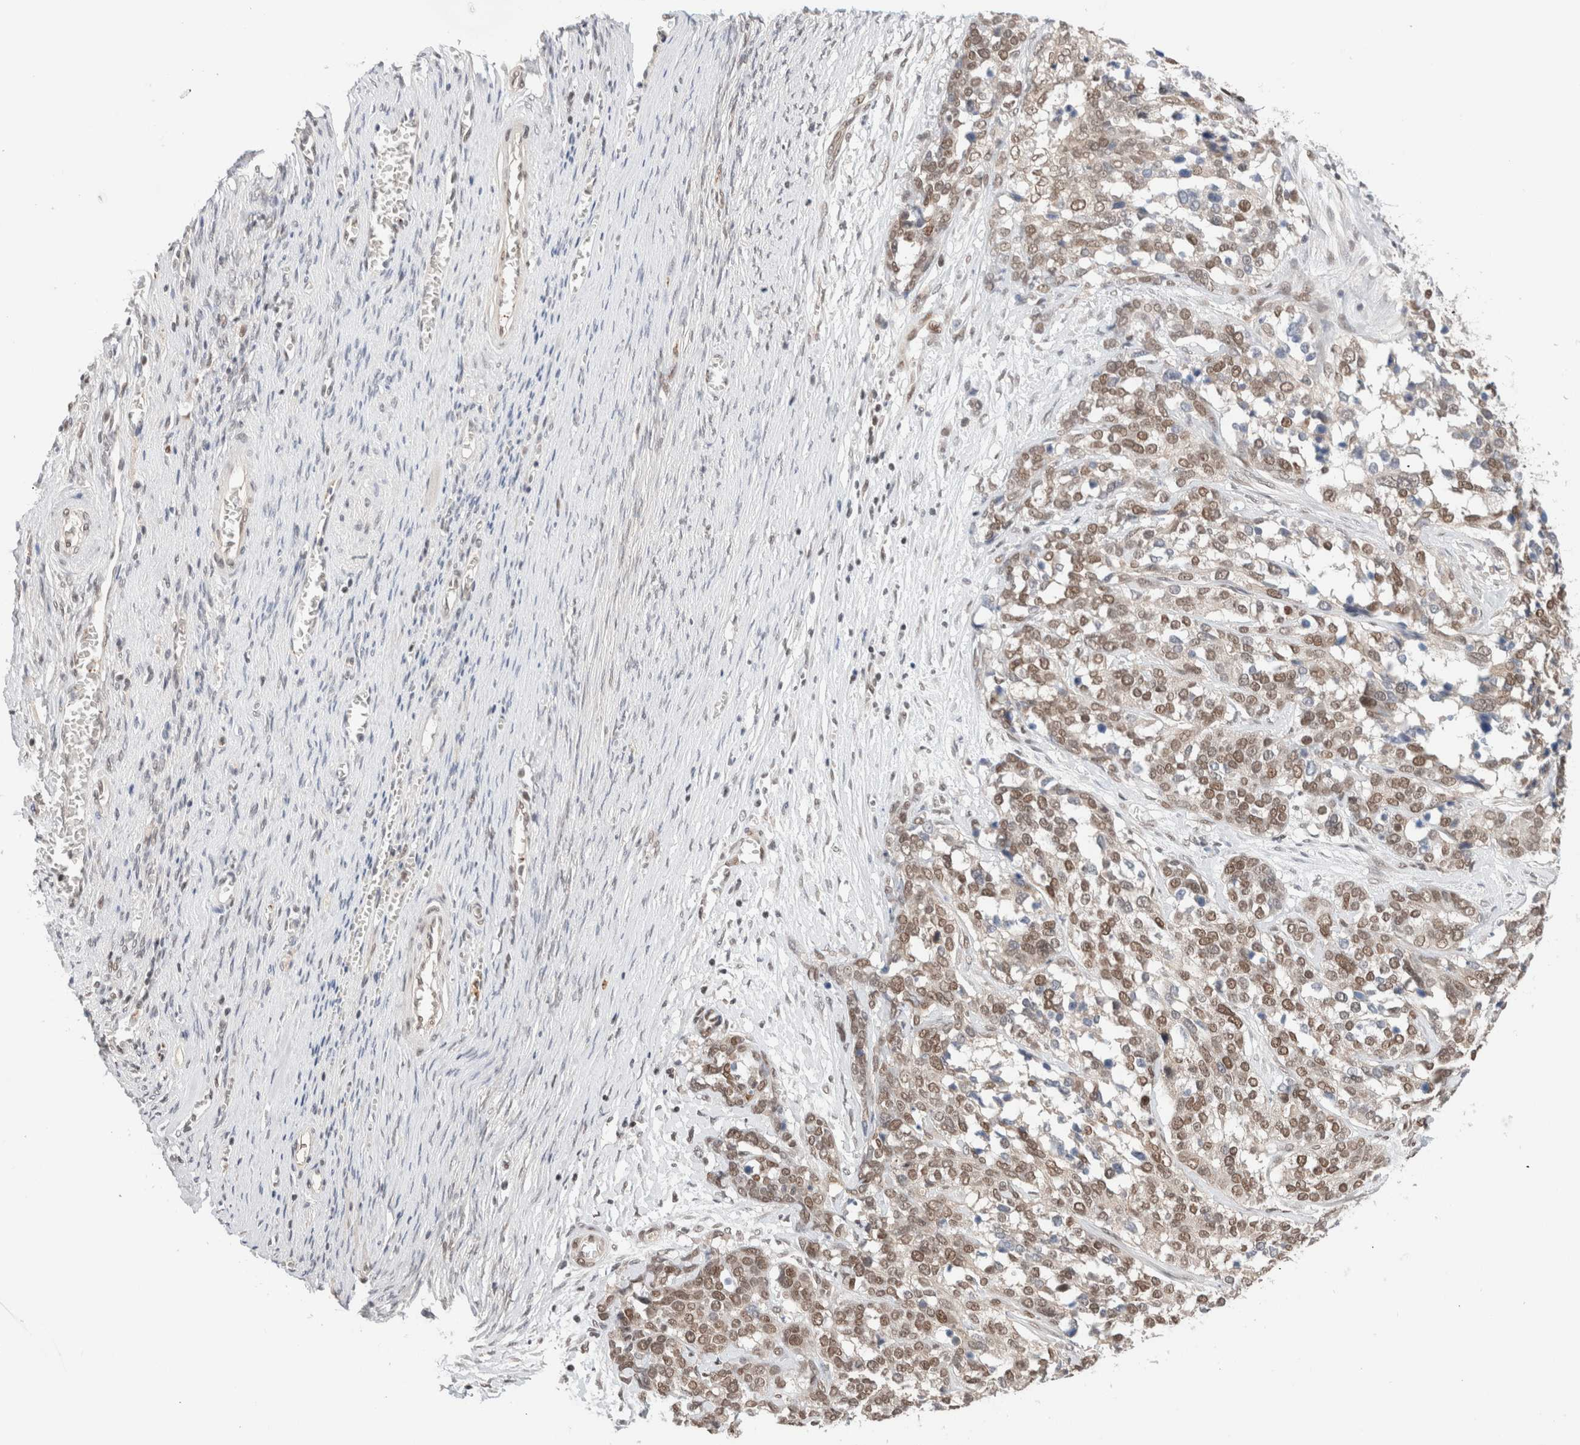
{"staining": {"intensity": "moderate", "quantity": ">75%", "location": "nuclear"}, "tissue": "ovarian cancer", "cell_type": "Tumor cells", "image_type": "cancer", "snomed": [{"axis": "morphology", "description": "Cystadenocarcinoma, serous, NOS"}, {"axis": "topography", "description": "Ovary"}], "caption": "An immunohistochemistry photomicrograph of tumor tissue is shown. Protein staining in brown labels moderate nuclear positivity in serous cystadenocarcinoma (ovarian) within tumor cells.", "gene": "GATAD2A", "patient": {"sex": "female", "age": 44}}